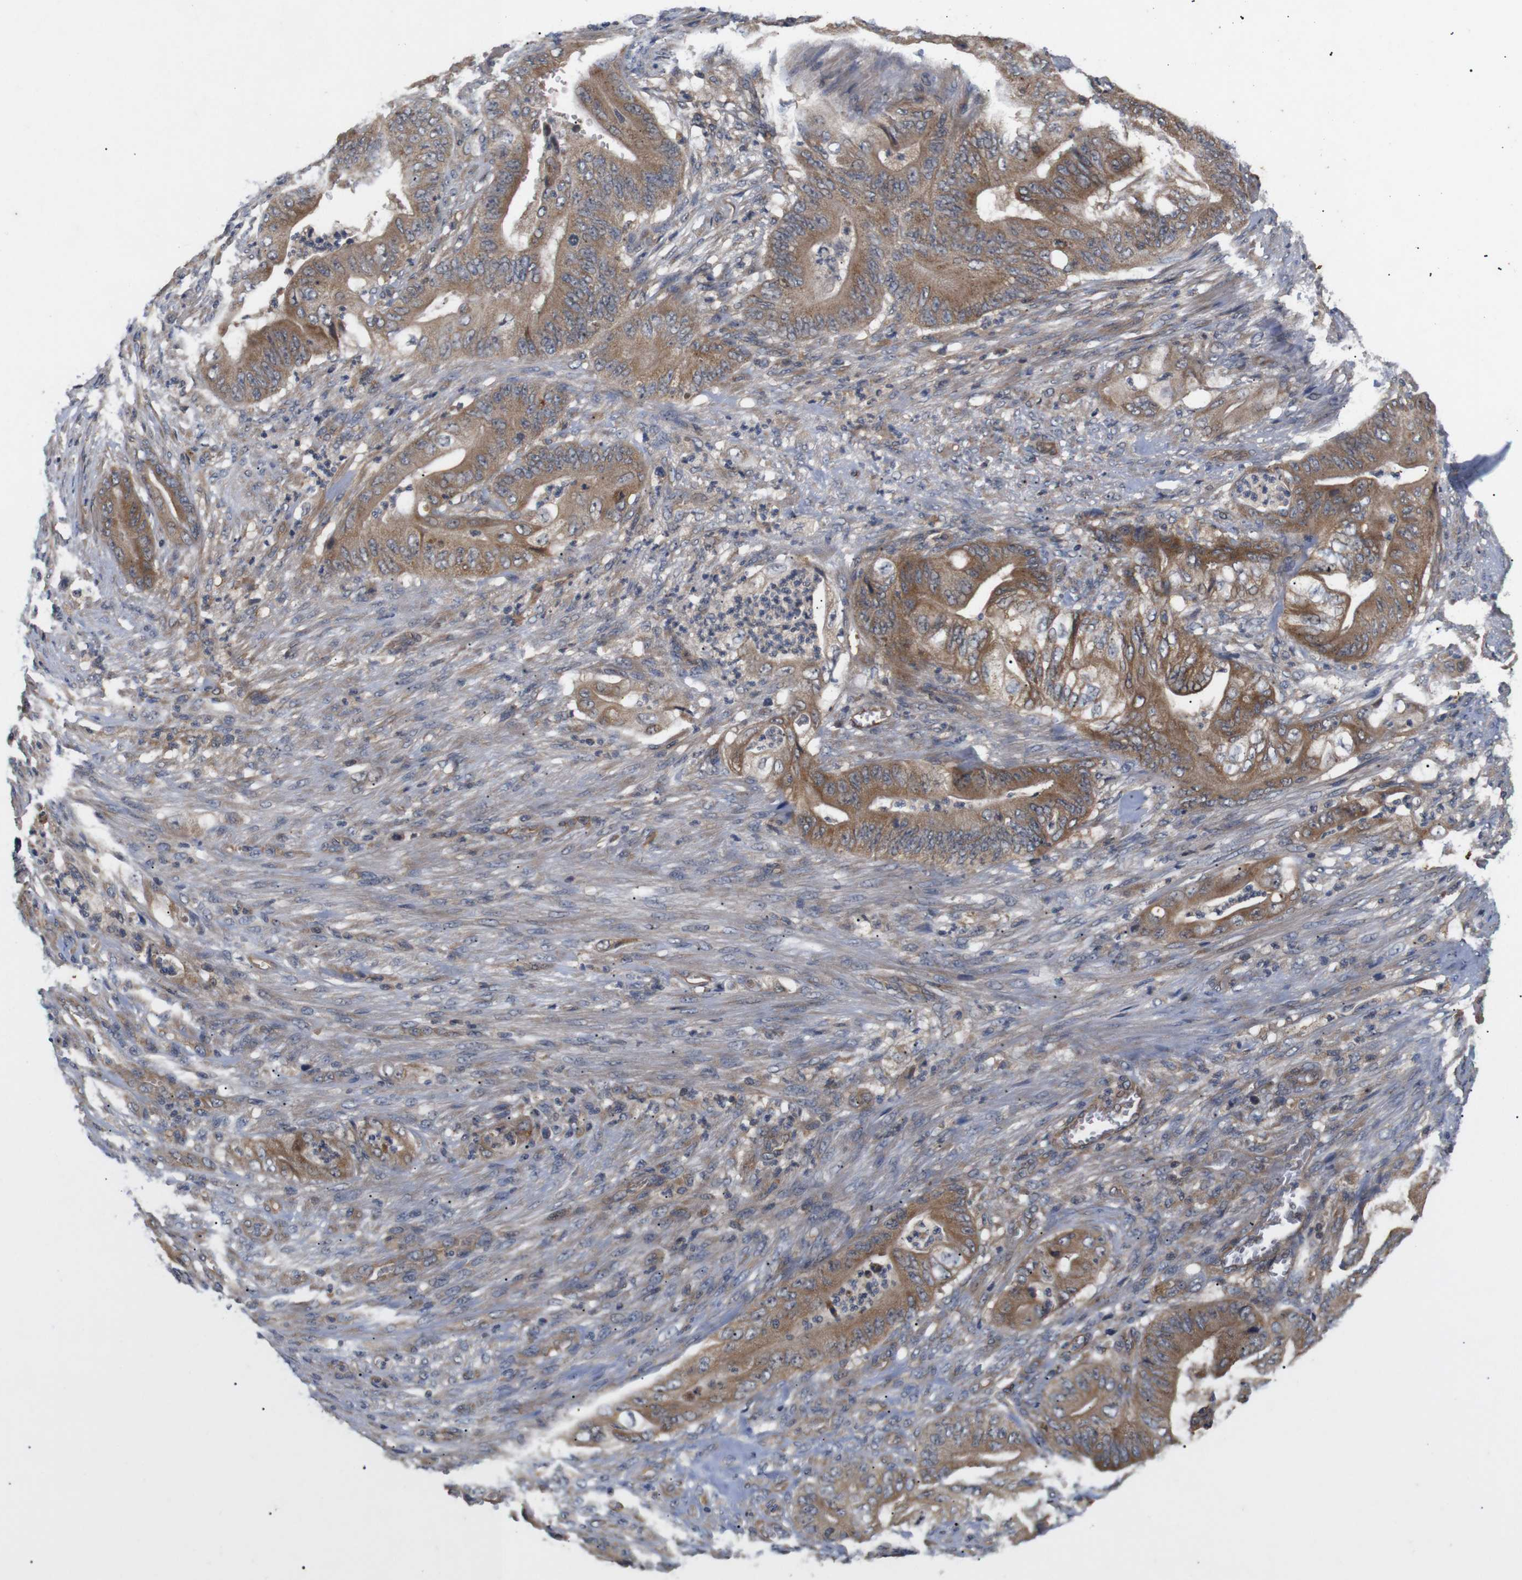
{"staining": {"intensity": "moderate", "quantity": ">75%", "location": "cytoplasmic/membranous"}, "tissue": "stomach cancer", "cell_type": "Tumor cells", "image_type": "cancer", "snomed": [{"axis": "morphology", "description": "Adenocarcinoma, NOS"}, {"axis": "topography", "description": "Stomach"}], "caption": "Immunohistochemistry (IHC) histopathology image of adenocarcinoma (stomach) stained for a protein (brown), which exhibits medium levels of moderate cytoplasmic/membranous staining in approximately >75% of tumor cells.", "gene": "RIPK1", "patient": {"sex": "female", "age": 73}}